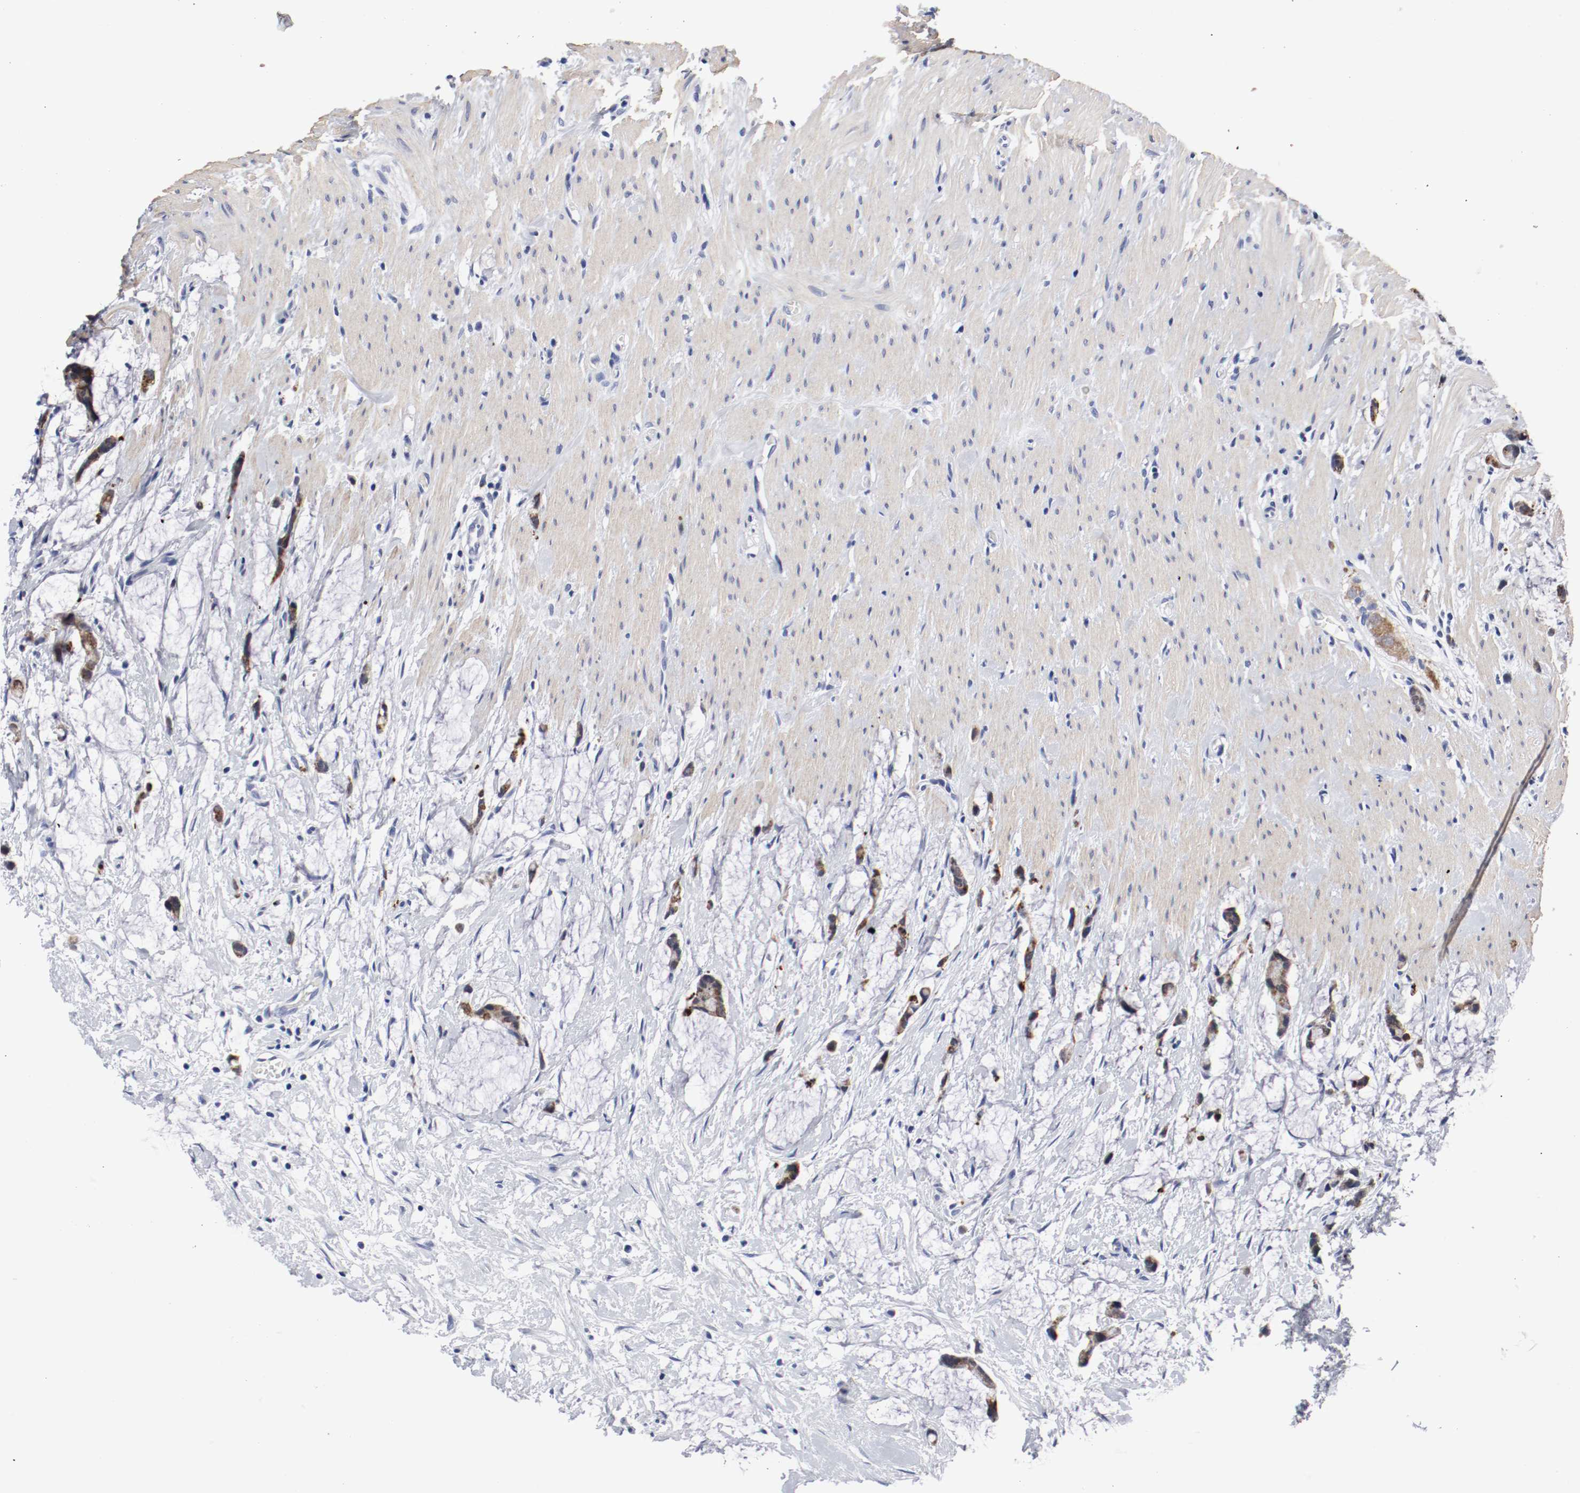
{"staining": {"intensity": "moderate", "quantity": ">75%", "location": "cytoplasmic/membranous"}, "tissue": "colorectal cancer", "cell_type": "Tumor cells", "image_type": "cancer", "snomed": [{"axis": "morphology", "description": "Adenocarcinoma, NOS"}, {"axis": "topography", "description": "Colon"}], "caption": "Brown immunohistochemical staining in human colorectal cancer exhibits moderate cytoplasmic/membranous expression in approximately >75% of tumor cells. (DAB IHC, brown staining for protein, blue staining for nuclei).", "gene": "GRHL2", "patient": {"sex": "male", "age": 14}}